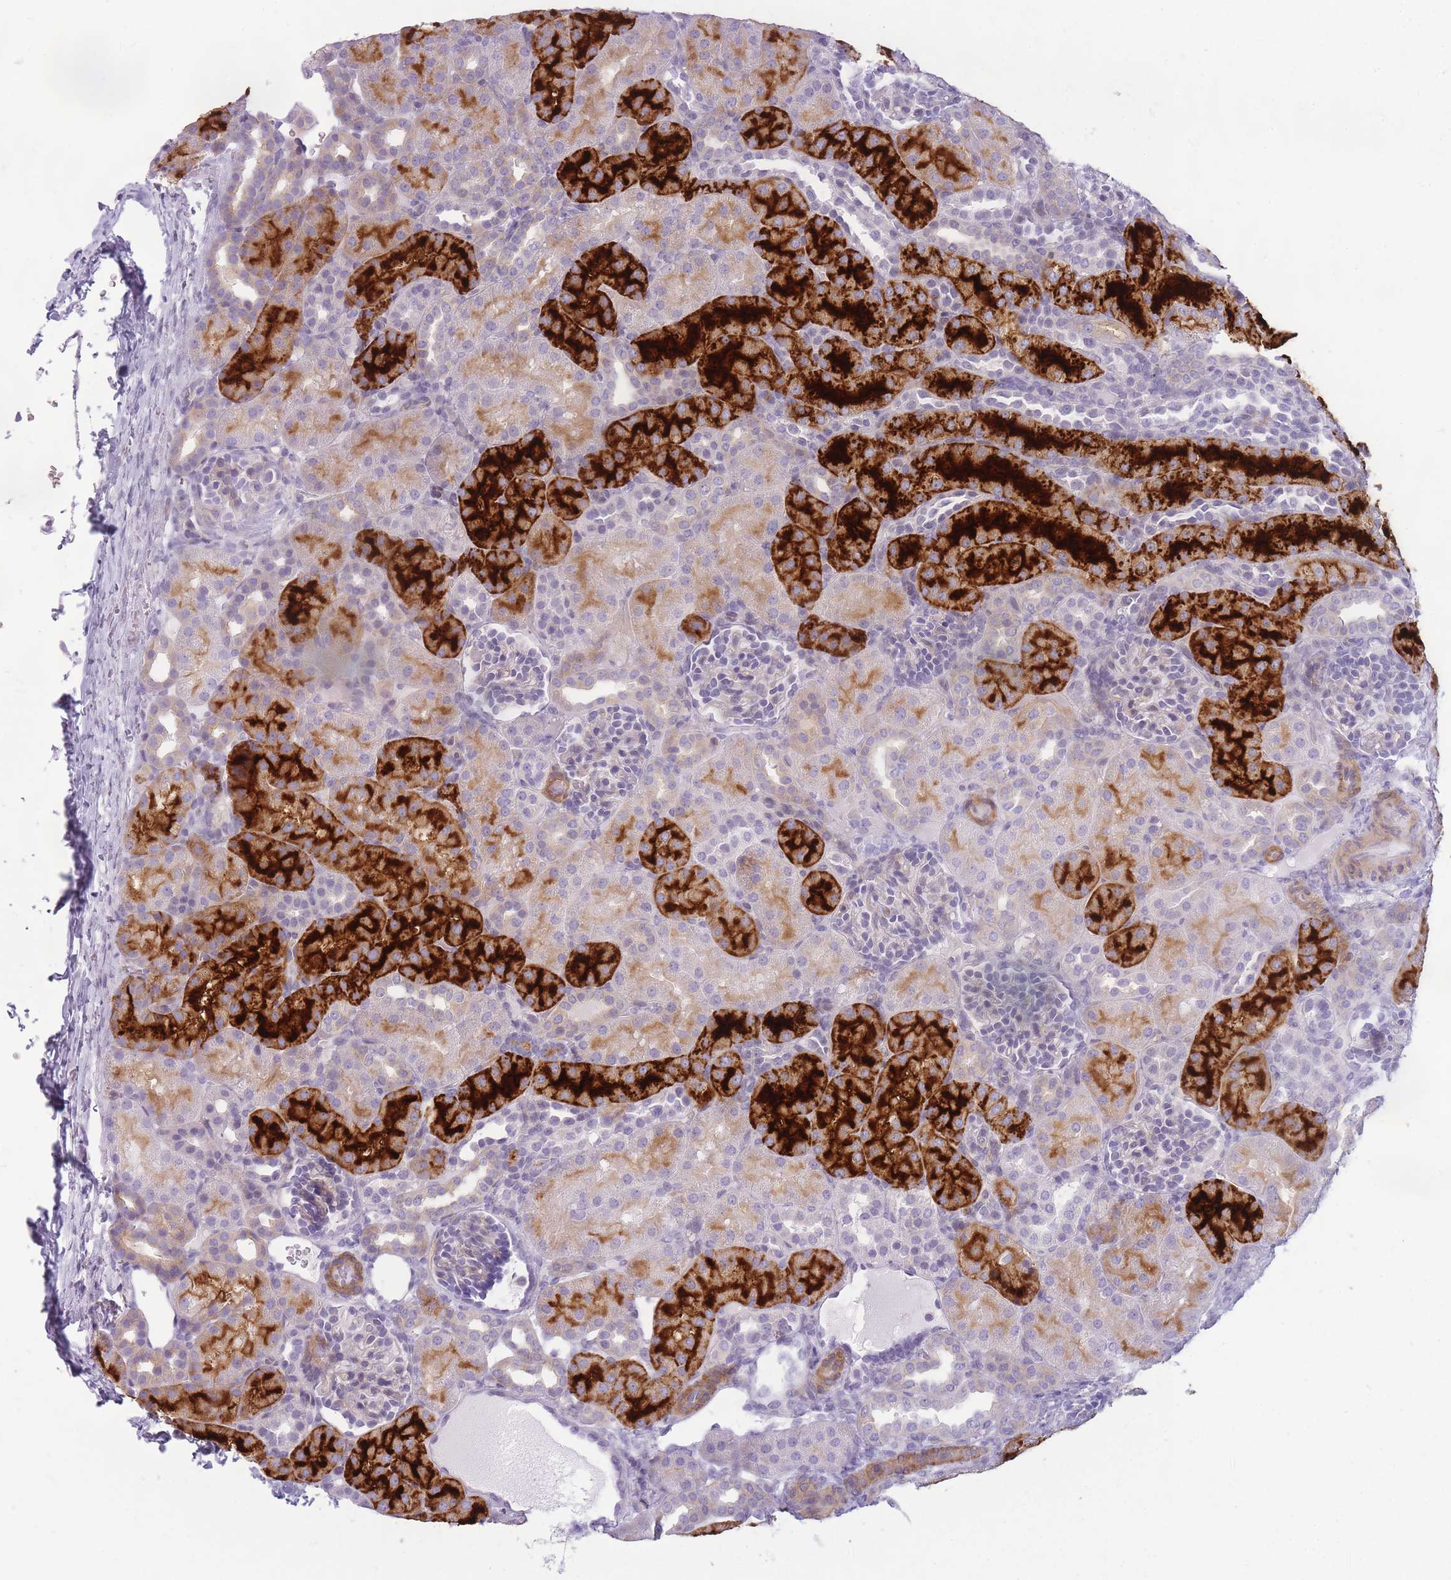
{"staining": {"intensity": "negative", "quantity": "none", "location": "none"}, "tissue": "kidney", "cell_type": "Cells in glomeruli", "image_type": "normal", "snomed": [{"axis": "morphology", "description": "Normal tissue, NOS"}, {"axis": "topography", "description": "Kidney"}], "caption": "This is an IHC photomicrograph of unremarkable kidney. There is no expression in cells in glomeruli.", "gene": "GGT1", "patient": {"sex": "male", "age": 1}}